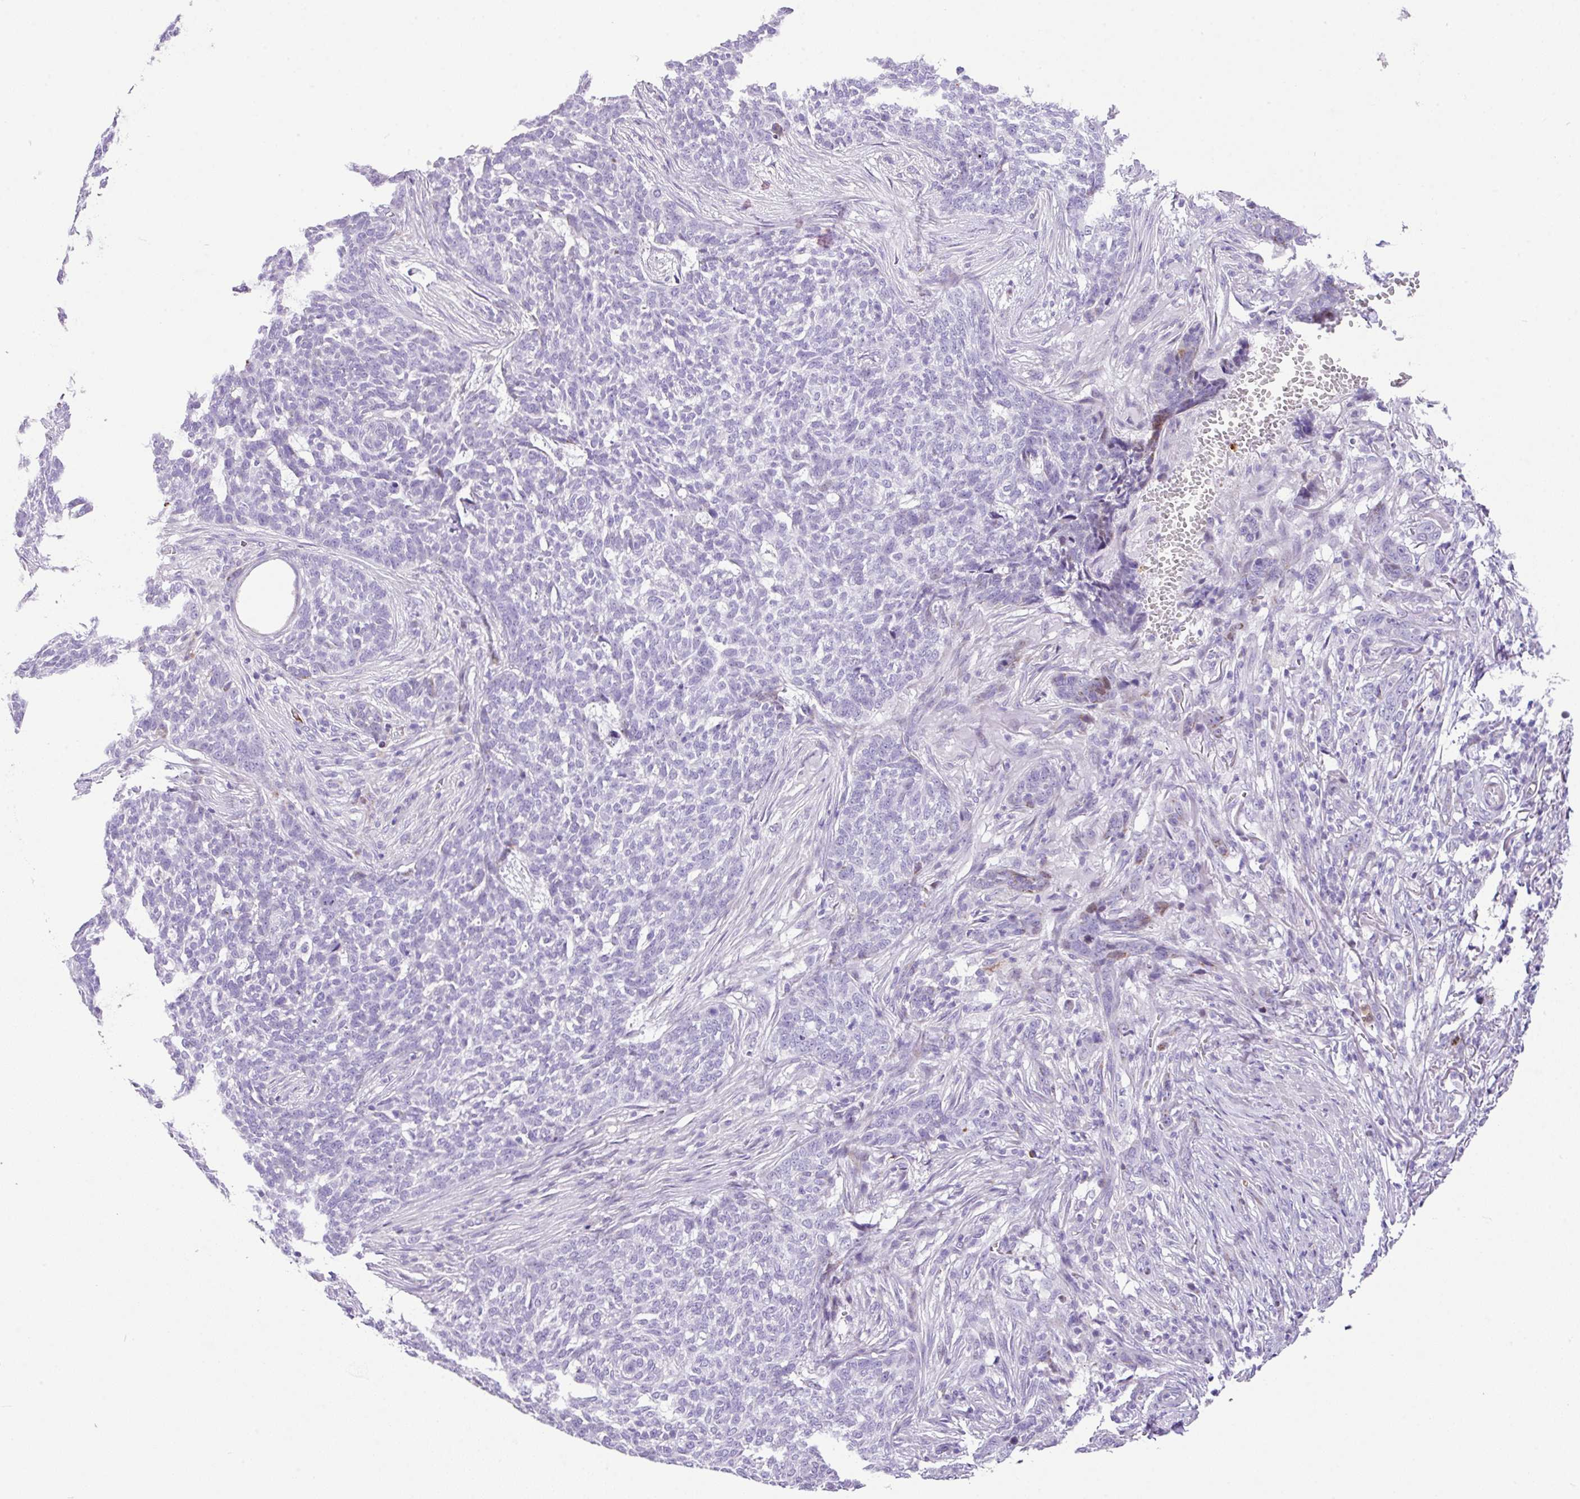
{"staining": {"intensity": "negative", "quantity": "none", "location": "none"}, "tissue": "skin cancer", "cell_type": "Tumor cells", "image_type": "cancer", "snomed": [{"axis": "morphology", "description": "Basal cell carcinoma"}, {"axis": "topography", "description": "Skin"}], "caption": "A high-resolution histopathology image shows immunohistochemistry staining of skin cancer (basal cell carcinoma), which reveals no significant staining in tumor cells.", "gene": "RCAN2", "patient": {"sex": "male", "age": 85}}